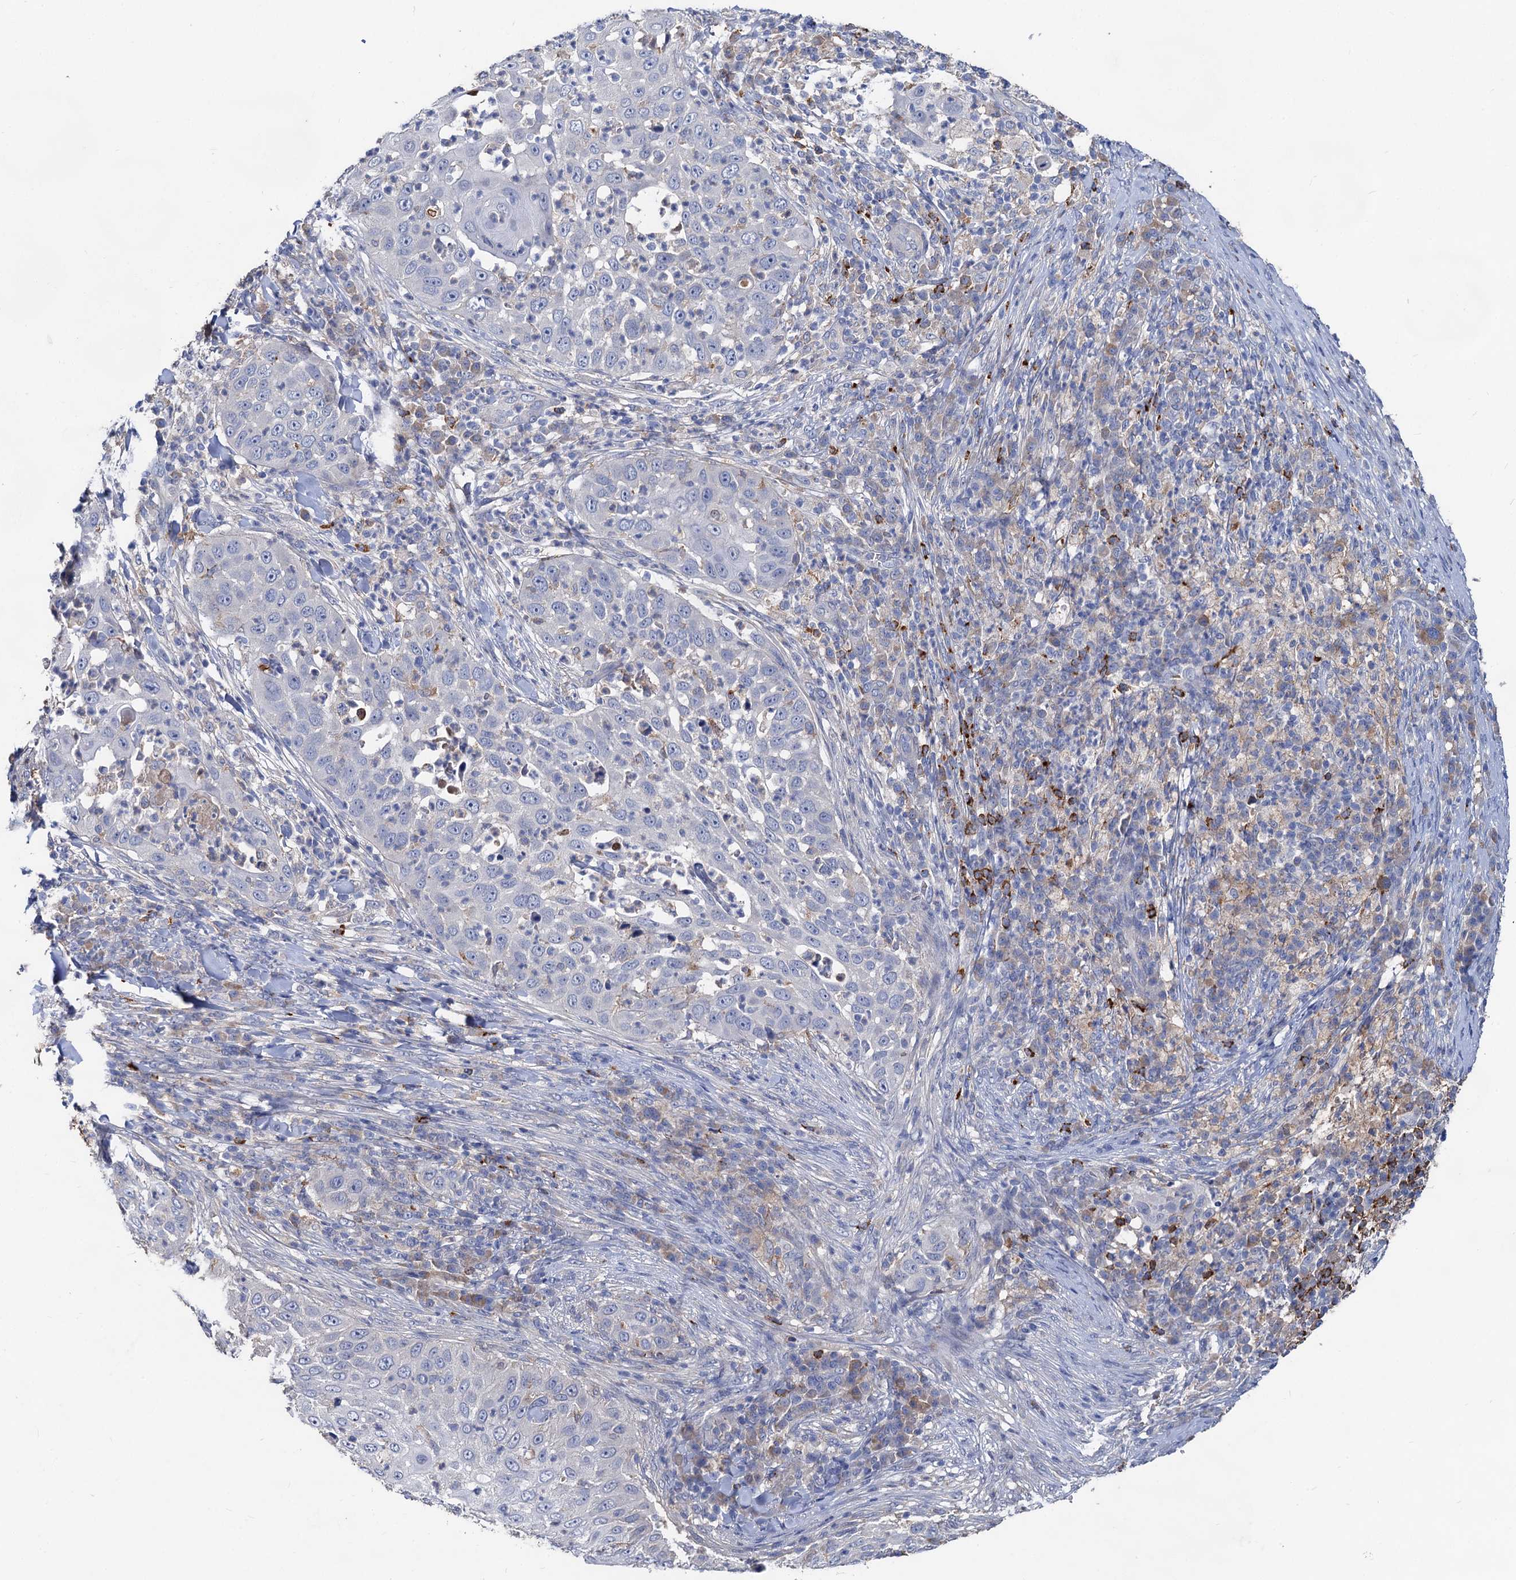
{"staining": {"intensity": "negative", "quantity": "none", "location": "none"}, "tissue": "skin cancer", "cell_type": "Tumor cells", "image_type": "cancer", "snomed": [{"axis": "morphology", "description": "Squamous cell carcinoma, NOS"}, {"axis": "topography", "description": "Skin"}], "caption": "Tumor cells are negative for protein expression in human squamous cell carcinoma (skin).", "gene": "HVCN1", "patient": {"sex": "female", "age": 44}}